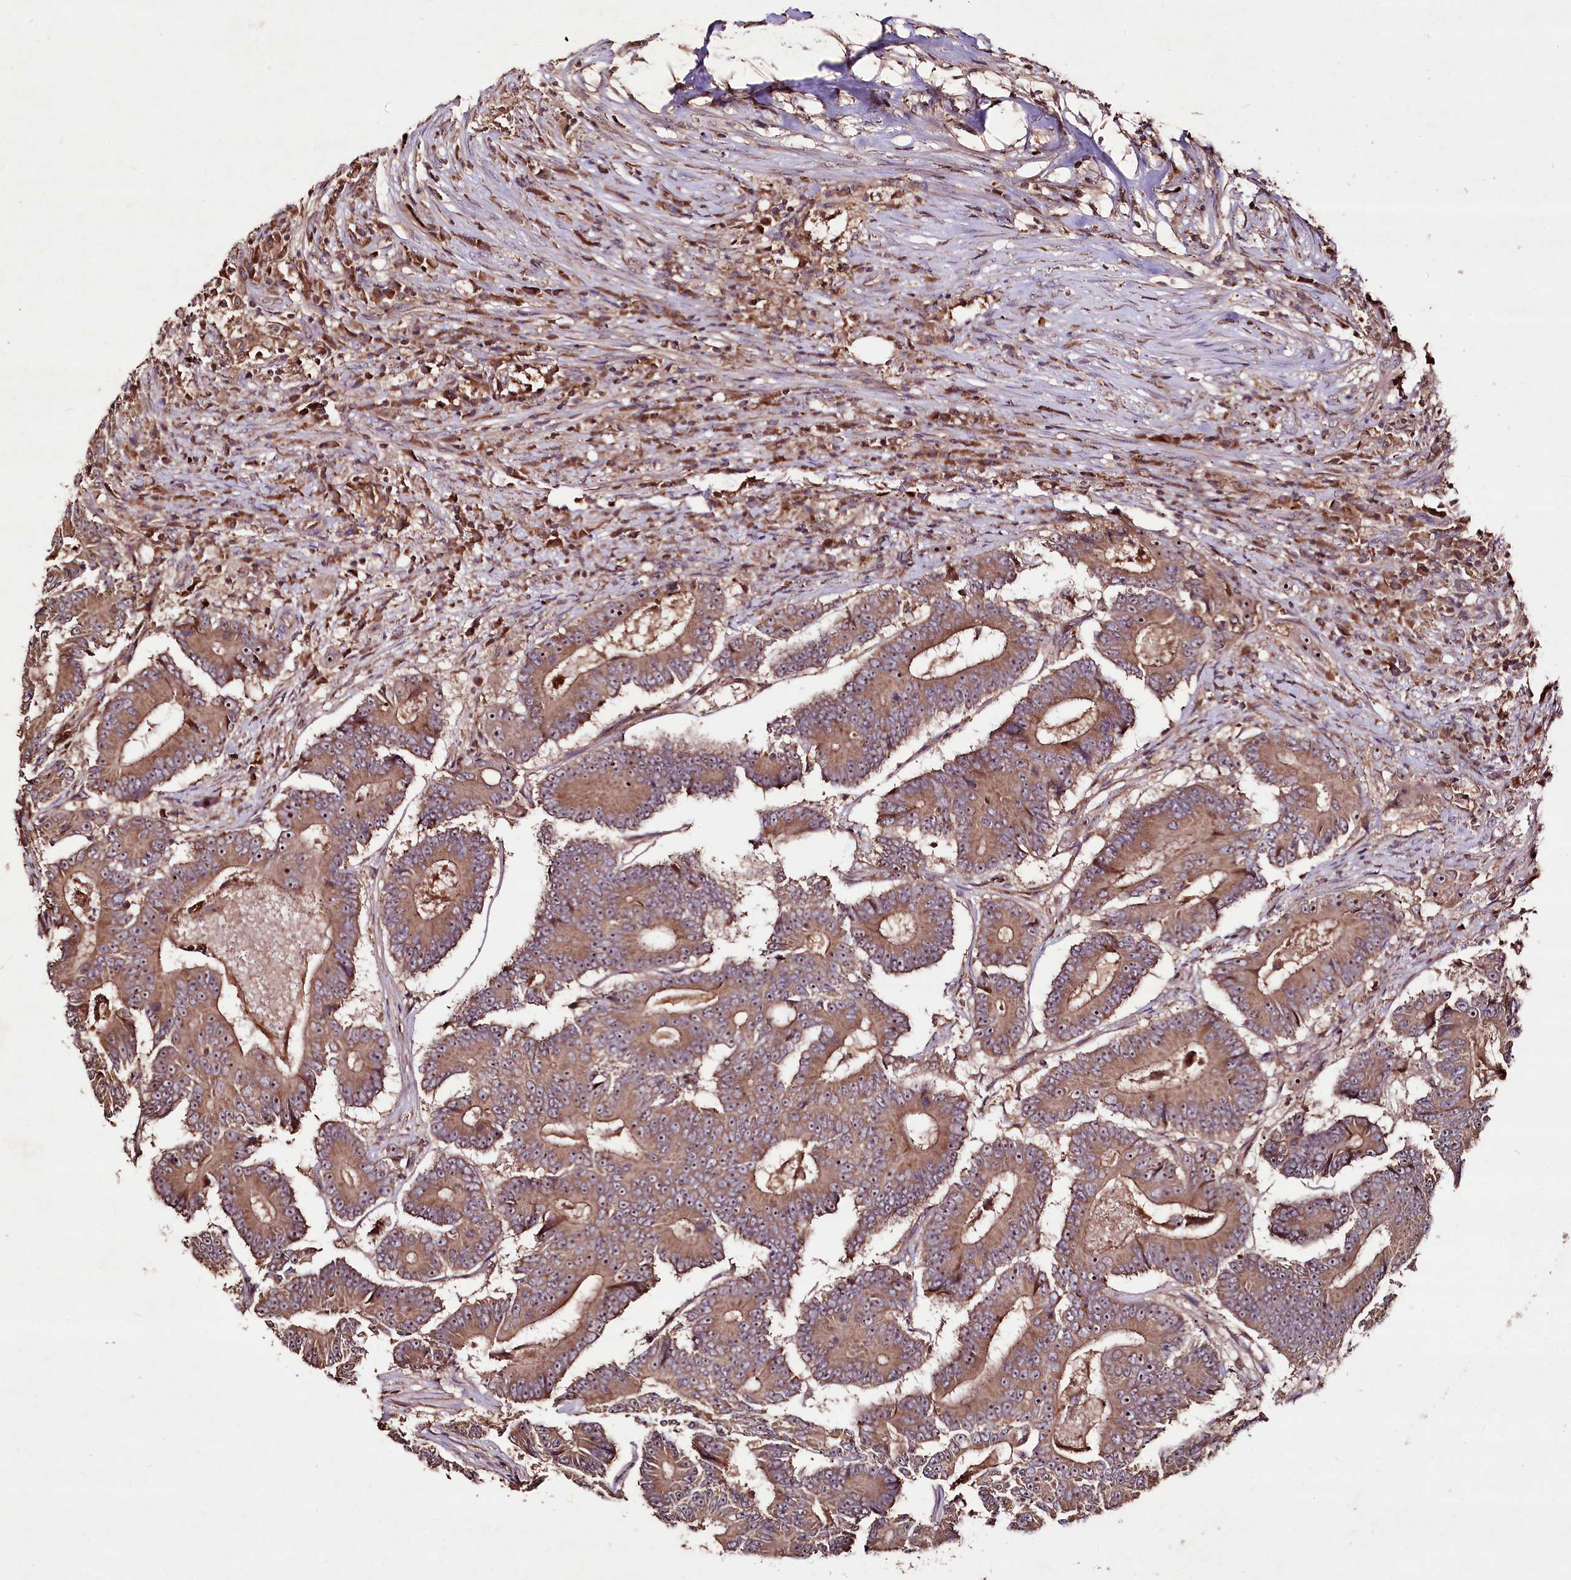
{"staining": {"intensity": "moderate", "quantity": ">75%", "location": "cytoplasmic/membranous,nuclear"}, "tissue": "colorectal cancer", "cell_type": "Tumor cells", "image_type": "cancer", "snomed": [{"axis": "morphology", "description": "Adenocarcinoma, NOS"}, {"axis": "topography", "description": "Colon"}], "caption": "A medium amount of moderate cytoplasmic/membranous and nuclear staining is present in about >75% of tumor cells in colorectal cancer (adenocarcinoma) tissue.", "gene": "FAM53B", "patient": {"sex": "male", "age": 83}}